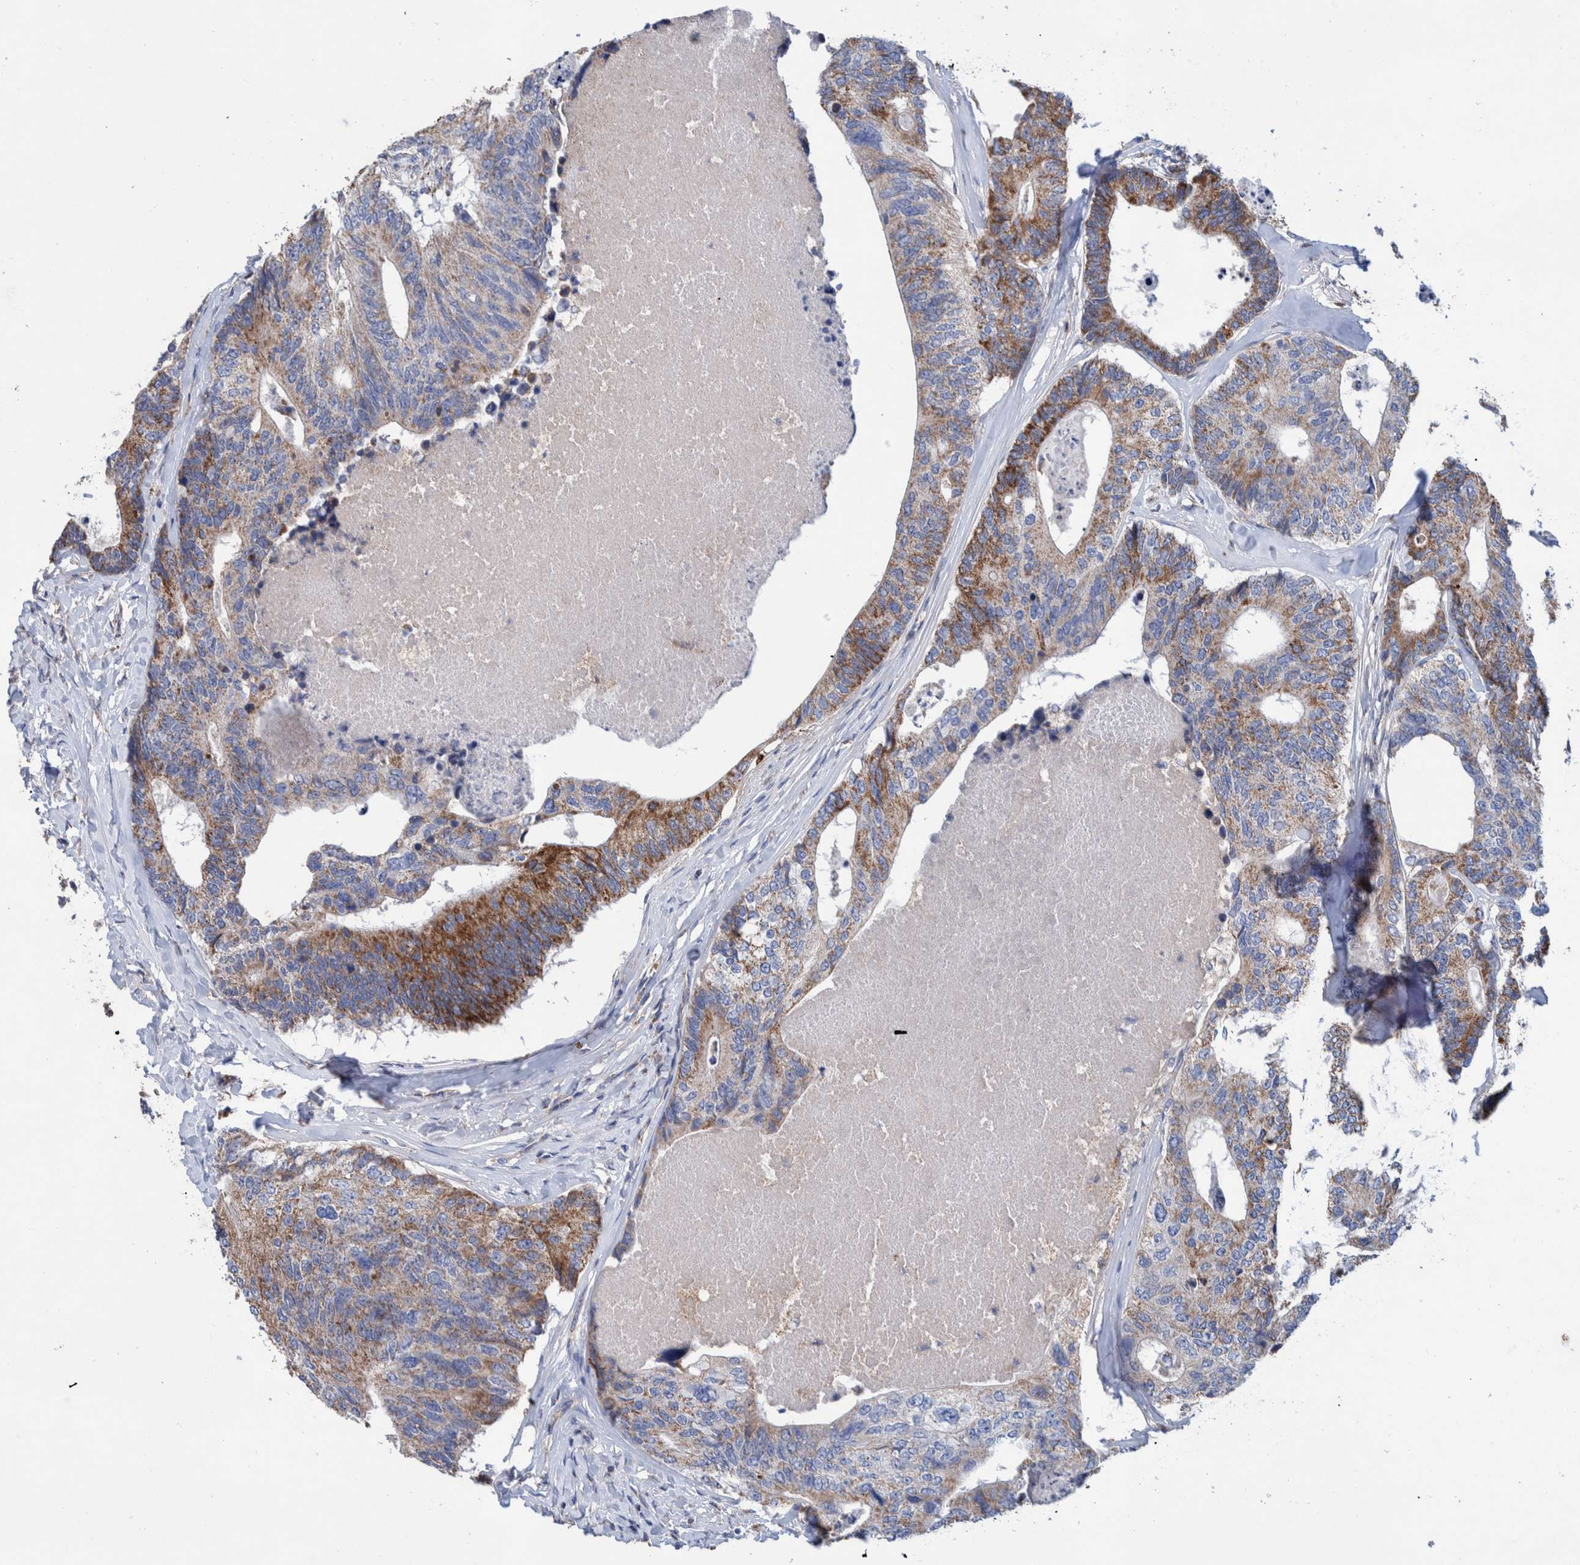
{"staining": {"intensity": "moderate", "quantity": ">75%", "location": "cytoplasmic/membranous"}, "tissue": "colorectal cancer", "cell_type": "Tumor cells", "image_type": "cancer", "snomed": [{"axis": "morphology", "description": "Adenocarcinoma, NOS"}, {"axis": "topography", "description": "Colon"}], "caption": "Immunohistochemistry (IHC) (DAB) staining of adenocarcinoma (colorectal) shows moderate cytoplasmic/membranous protein expression in approximately >75% of tumor cells.", "gene": "DECR1", "patient": {"sex": "female", "age": 67}}